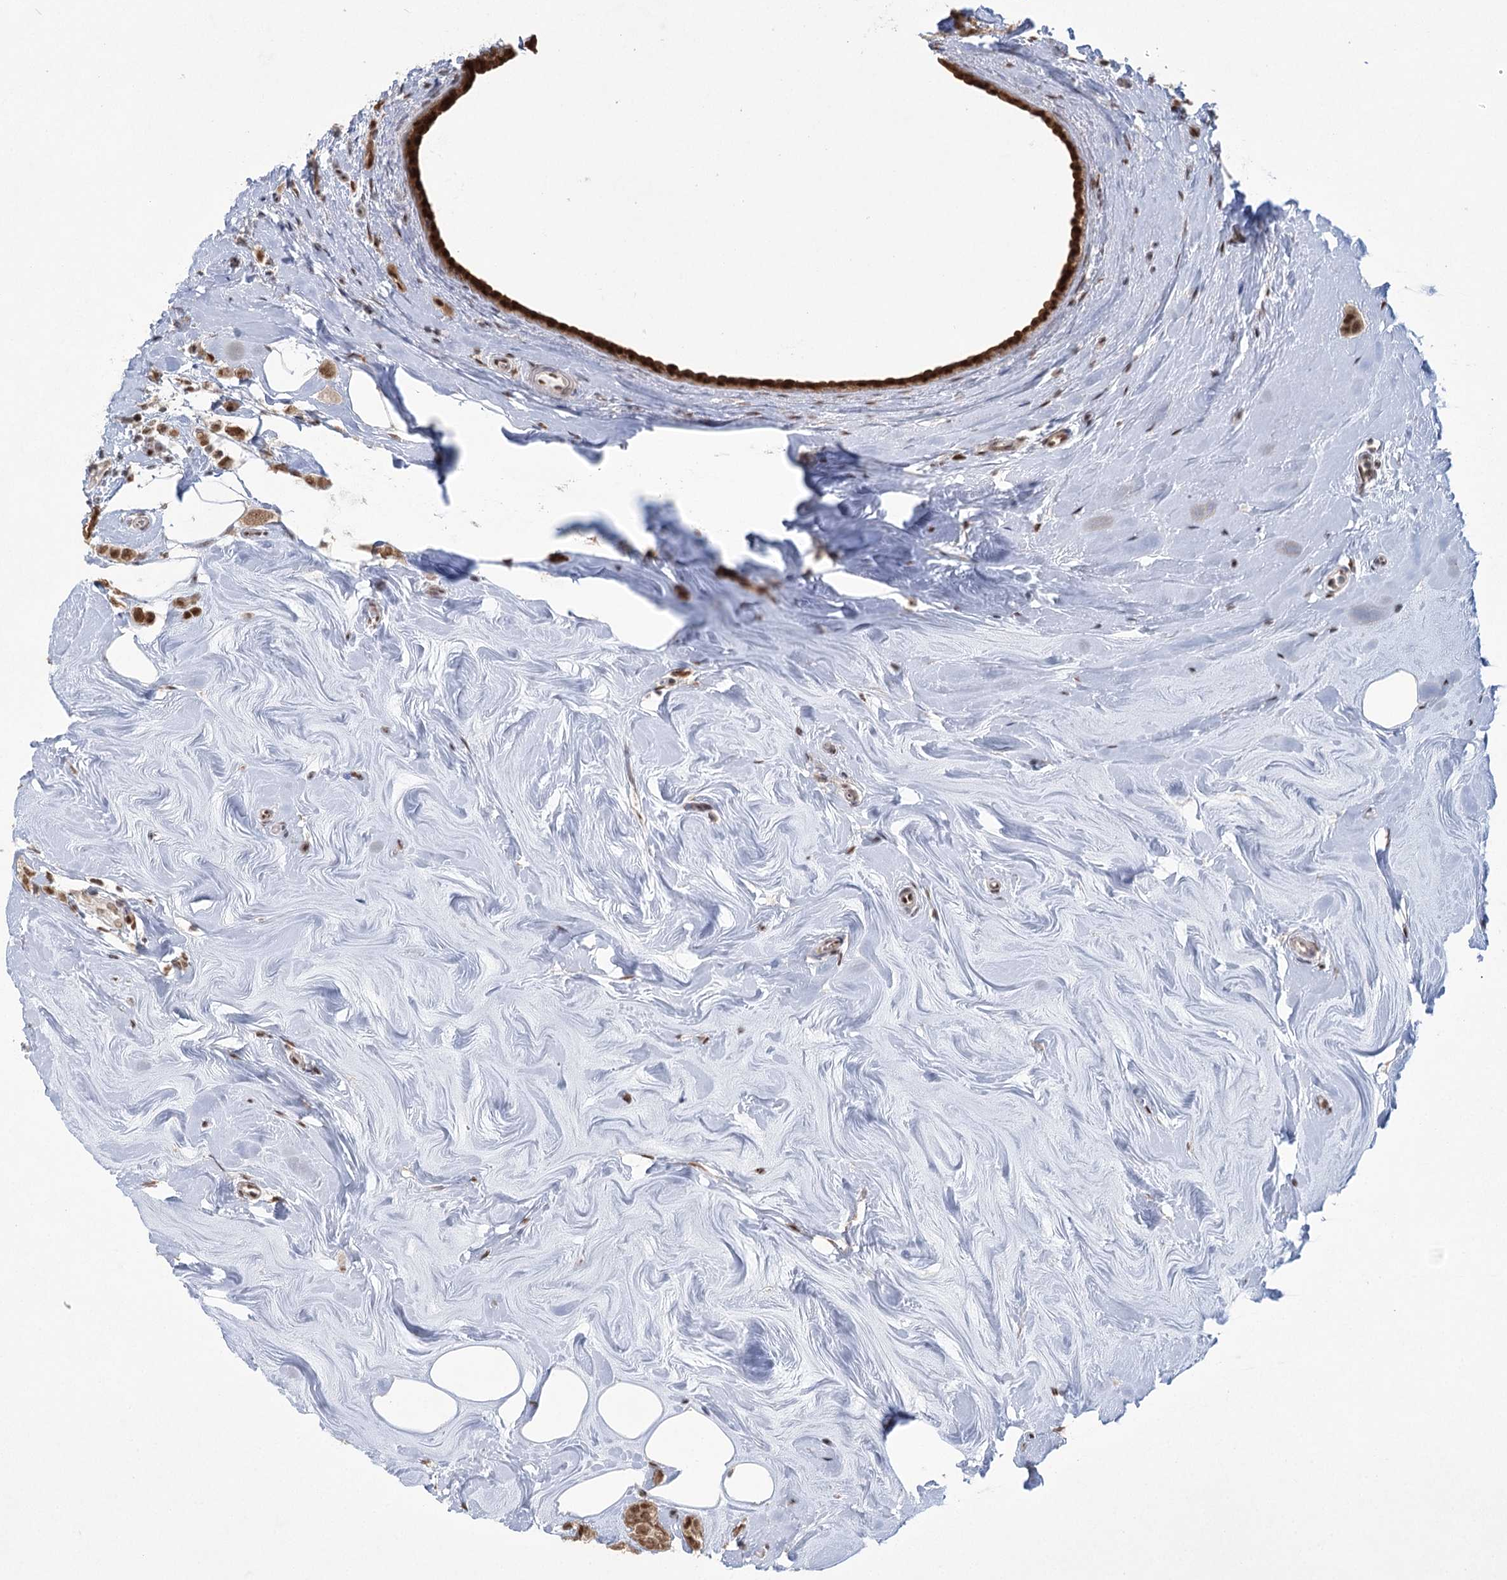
{"staining": {"intensity": "moderate", "quantity": ">75%", "location": "nuclear"}, "tissue": "breast cancer", "cell_type": "Tumor cells", "image_type": "cancer", "snomed": [{"axis": "morphology", "description": "Lobular carcinoma"}, {"axis": "topography", "description": "Breast"}], "caption": "Protein expression analysis of breast cancer (lobular carcinoma) reveals moderate nuclear staining in about >75% of tumor cells.", "gene": "ZCCHC8", "patient": {"sex": "female", "age": 47}}